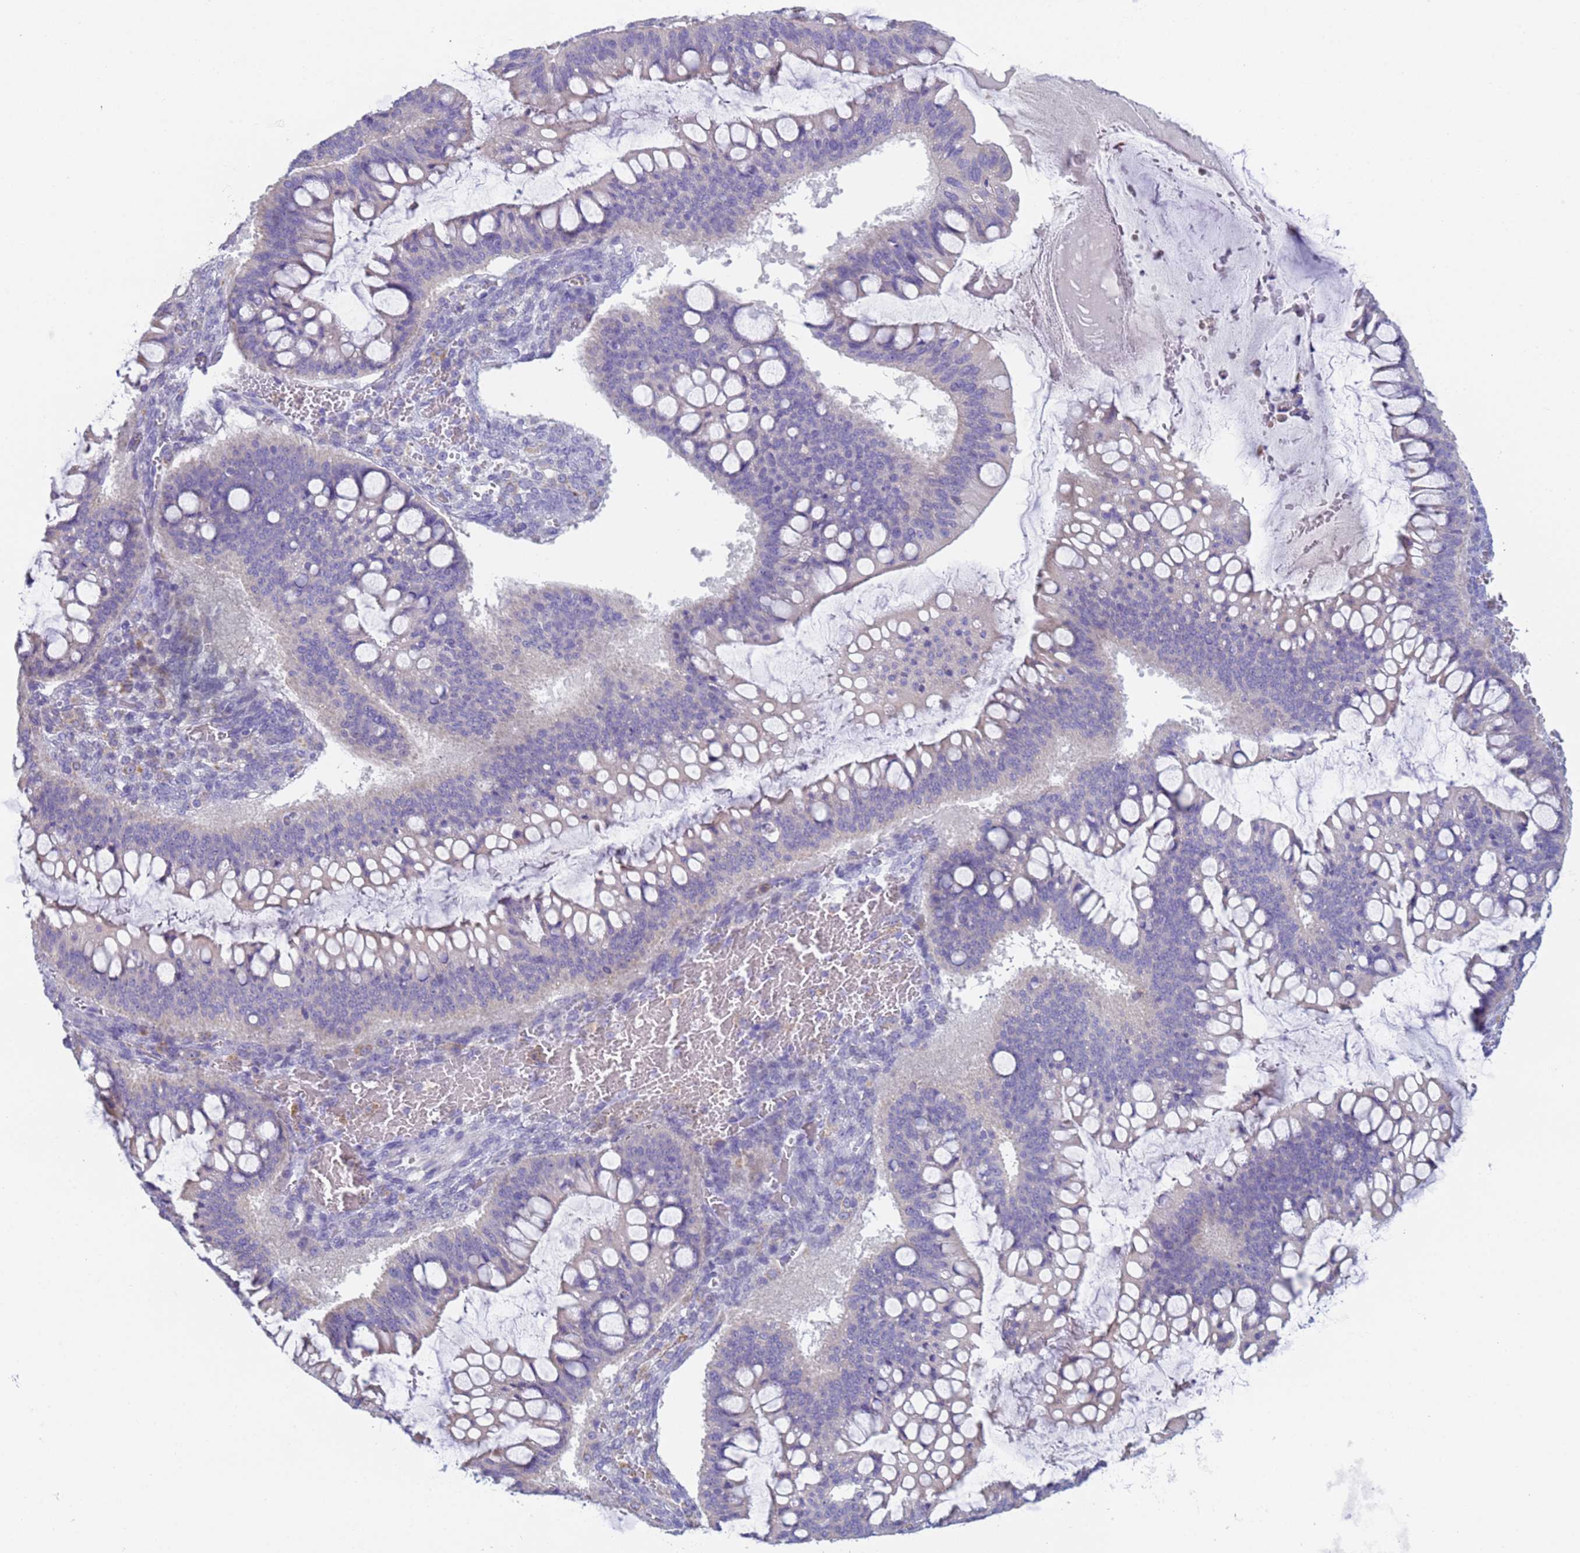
{"staining": {"intensity": "negative", "quantity": "none", "location": "none"}, "tissue": "ovarian cancer", "cell_type": "Tumor cells", "image_type": "cancer", "snomed": [{"axis": "morphology", "description": "Cystadenocarcinoma, mucinous, NOS"}, {"axis": "topography", "description": "Ovary"}], "caption": "An immunohistochemistry (IHC) image of mucinous cystadenocarcinoma (ovarian) is shown. There is no staining in tumor cells of mucinous cystadenocarcinoma (ovarian).", "gene": "CR1", "patient": {"sex": "female", "age": 73}}